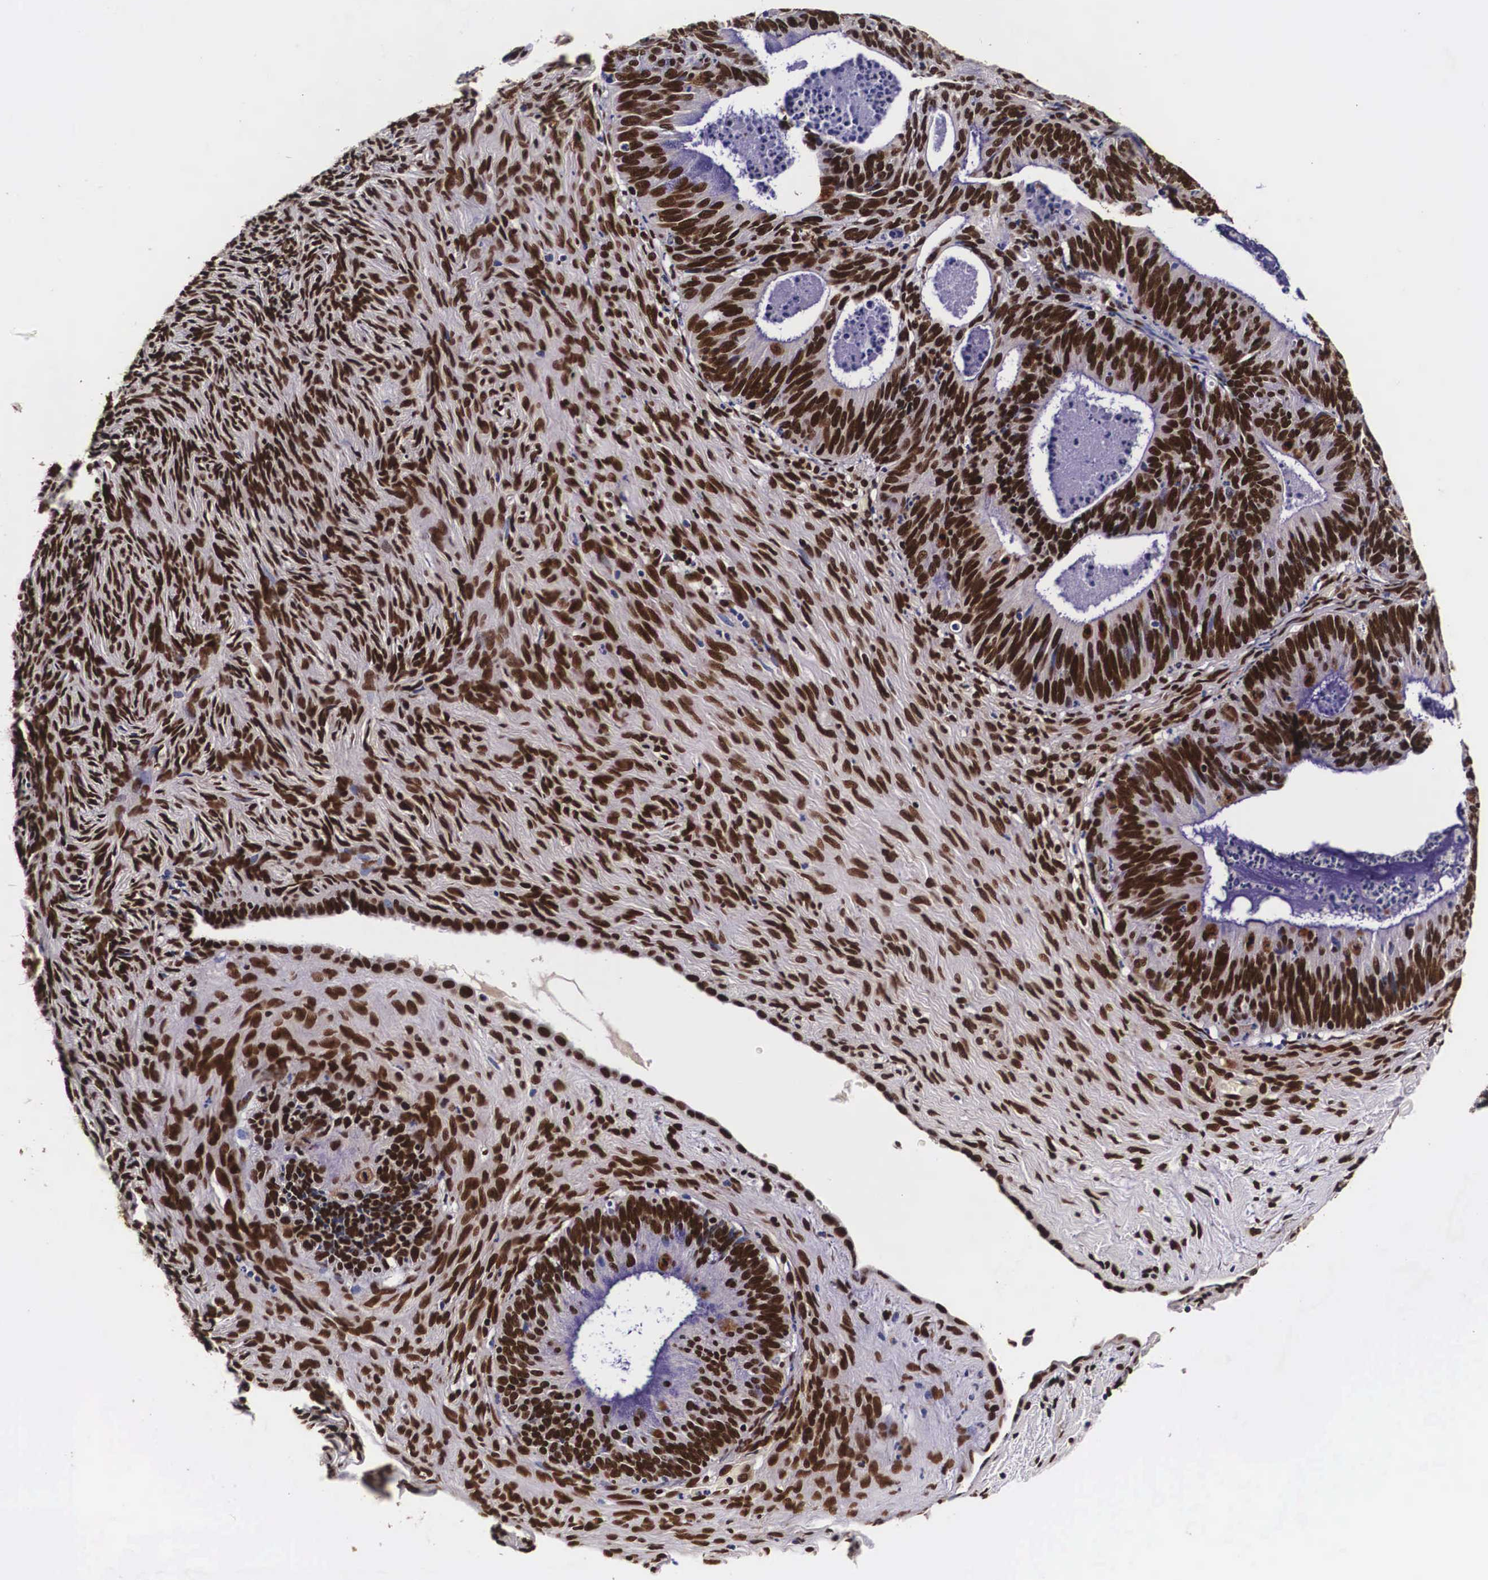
{"staining": {"intensity": "strong", "quantity": ">75%", "location": "nuclear"}, "tissue": "ovarian cancer", "cell_type": "Tumor cells", "image_type": "cancer", "snomed": [{"axis": "morphology", "description": "Carcinoma, endometroid"}, {"axis": "topography", "description": "Ovary"}], "caption": "Protein analysis of ovarian cancer tissue displays strong nuclear positivity in about >75% of tumor cells.", "gene": "PABPN1", "patient": {"sex": "female", "age": 52}}